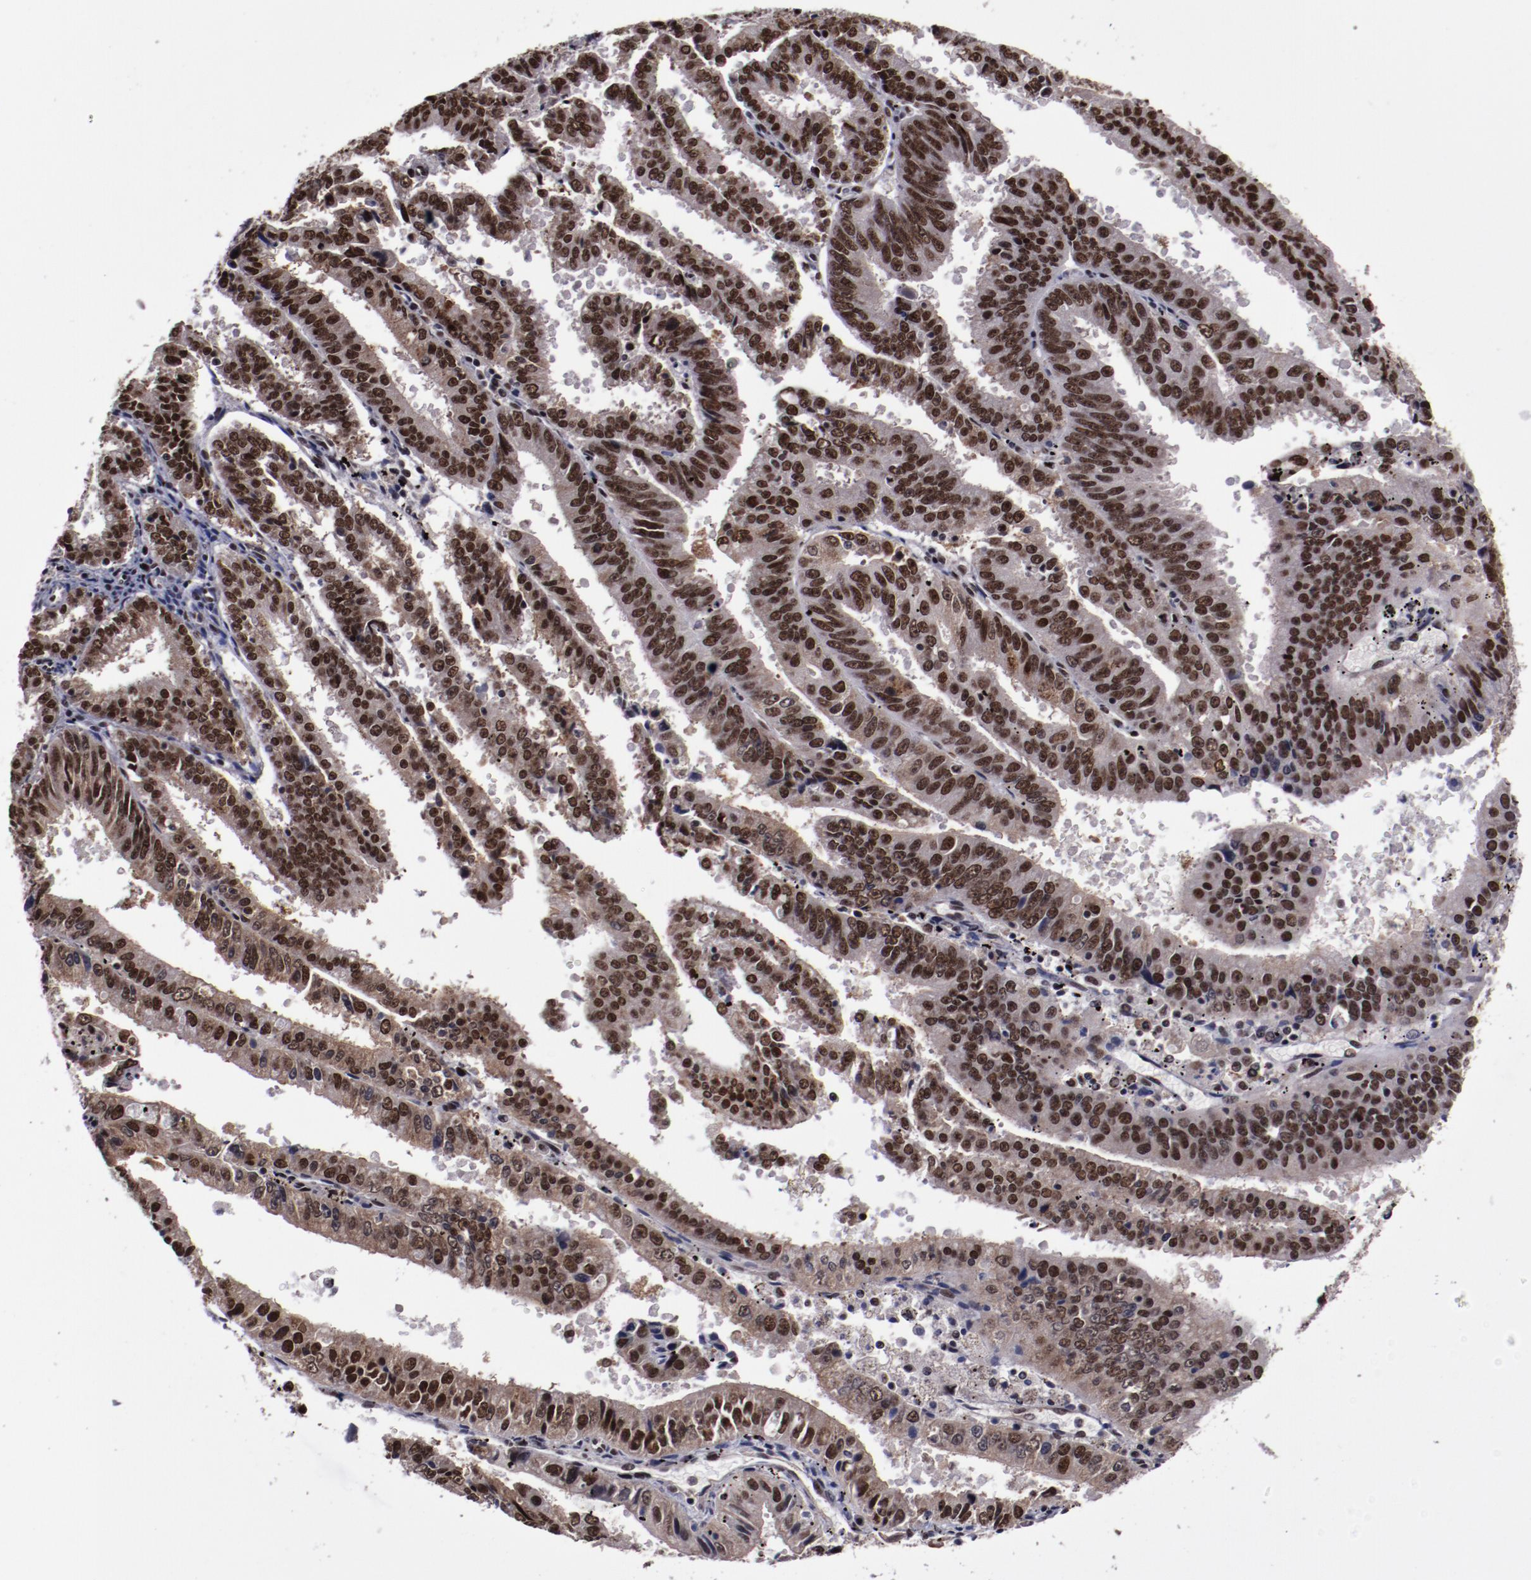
{"staining": {"intensity": "strong", "quantity": ">75%", "location": "nuclear"}, "tissue": "endometrial cancer", "cell_type": "Tumor cells", "image_type": "cancer", "snomed": [{"axis": "morphology", "description": "Adenocarcinoma, NOS"}, {"axis": "topography", "description": "Endometrium"}], "caption": "Strong nuclear protein staining is identified in about >75% of tumor cells in endometrial cancer (adenocarcinoma).", "gene": "ERH", "patient": {"sex": "female", "age": 66}}